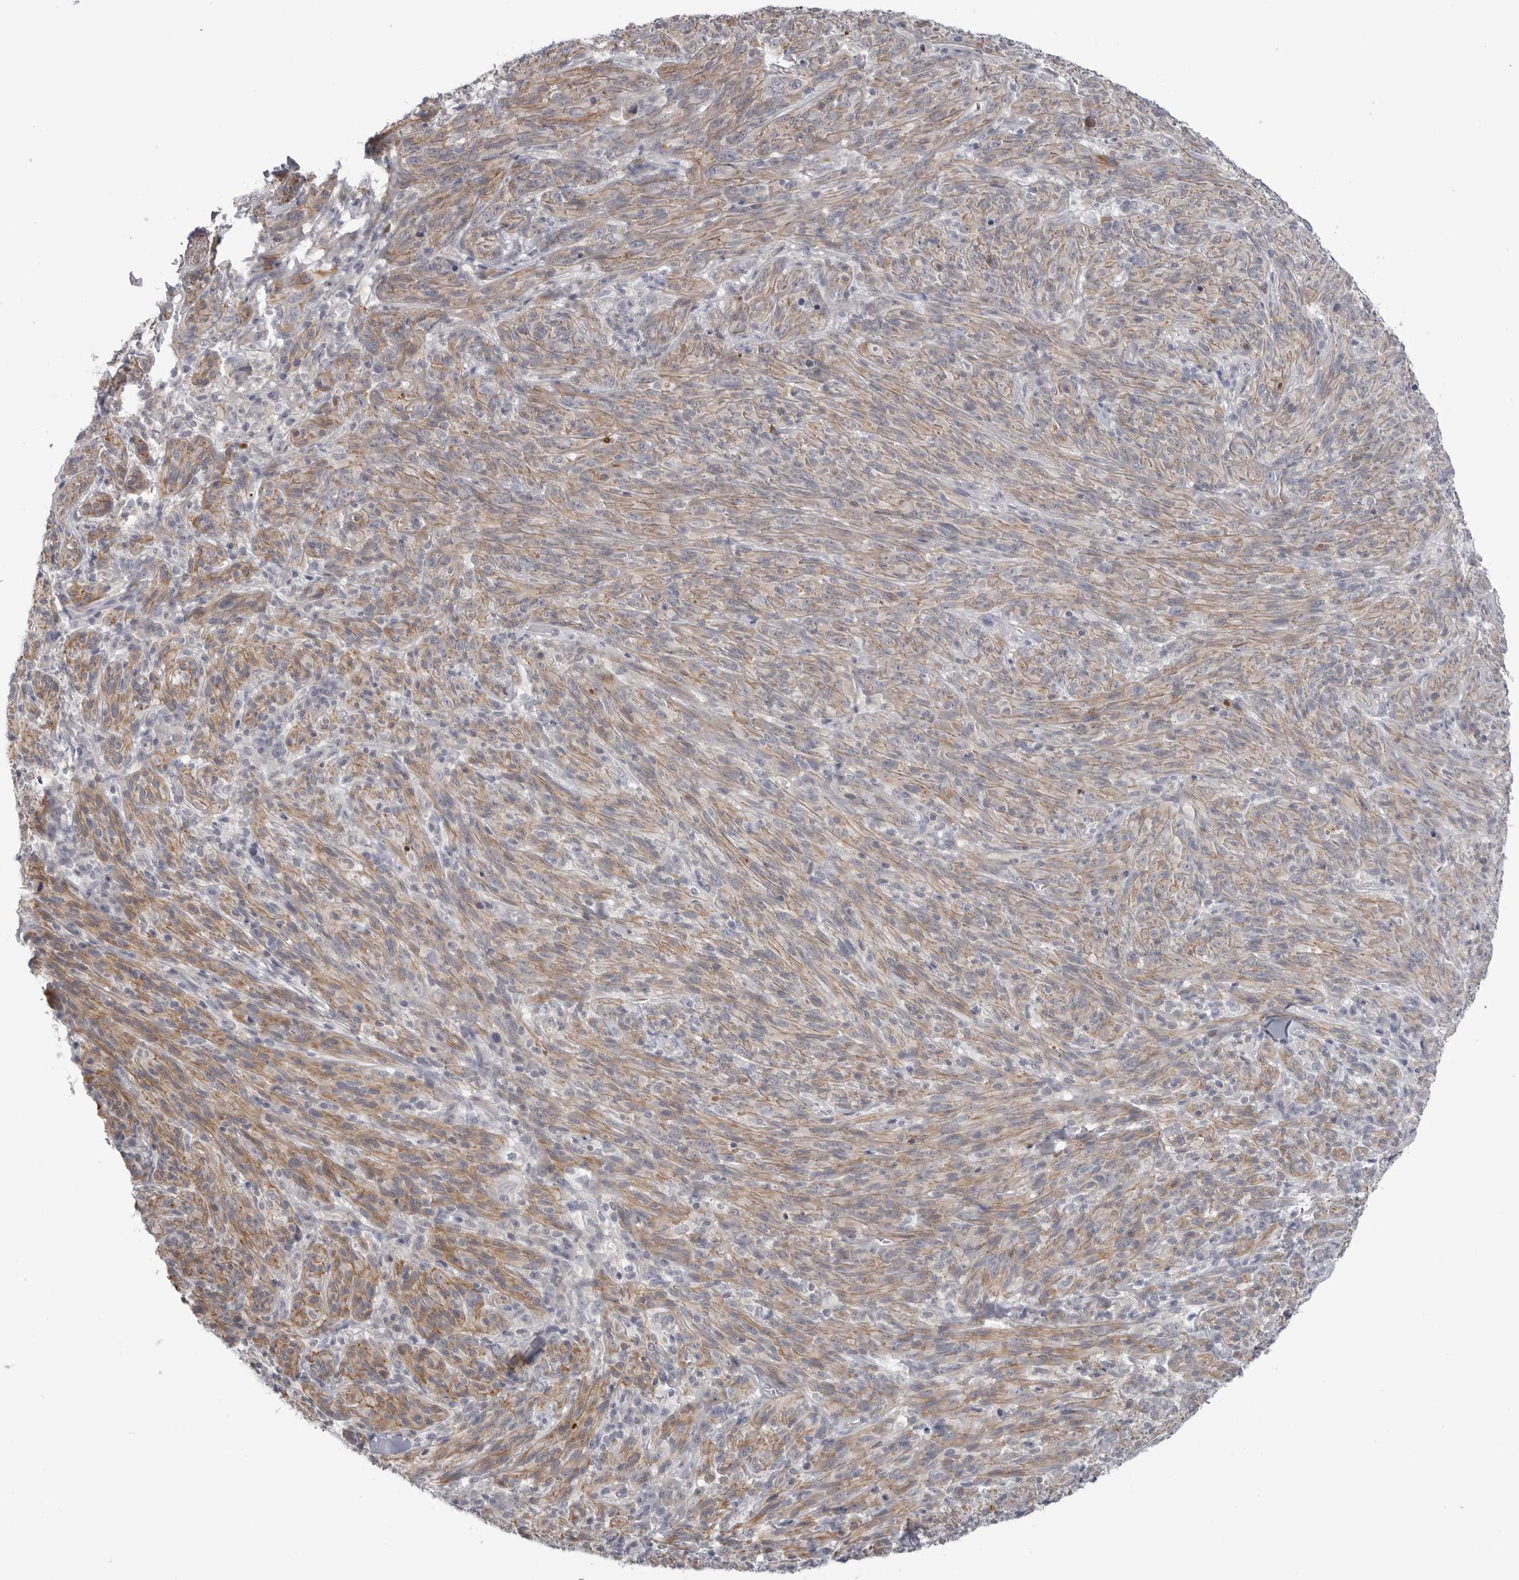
{"staining": {"intensity": "weak", "quantity": ">75%", "location": "cytoplasmic/membranous"}, "tissue": "melanoma", "cell_type": "Tumor cells", "image_type": "cancer", "snomed": [{"axis": "morphology", "description": "Malignant melanoma, NOS"}, {"axis": "topography", "description": "Skin of head"}], "caption": "Tumor cells show low levels of weak cytoplasmic/membranous expression in about >75% of cells in human melanoma.", "gene": "SCP2", "patient": {"sex": "male", "age": 96}}